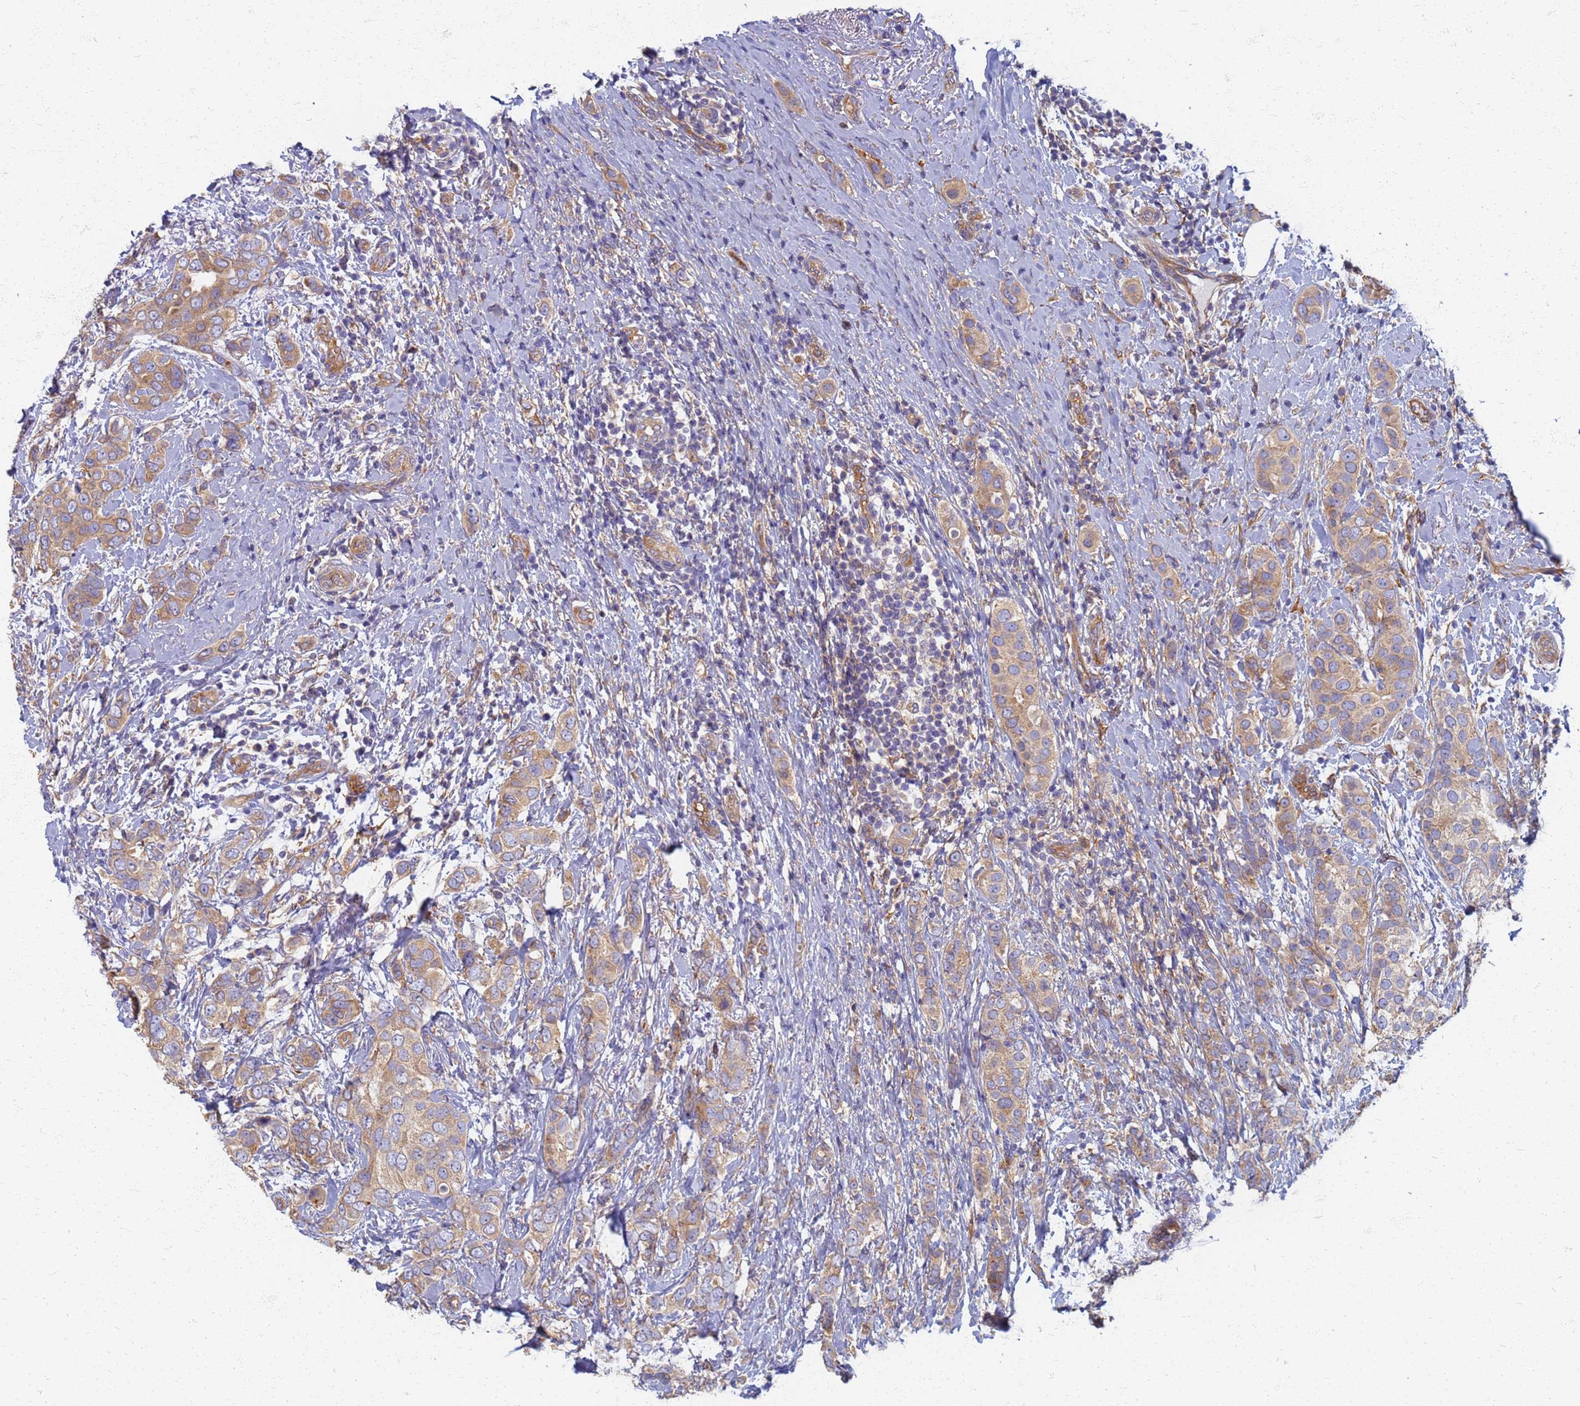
{"staining": {"intensity": "moderate", "quantity": ">75%", "location": "cytoplasmic/membranous"}, "tissue": "breast cancer", "cell_type": "Tumor cells", "image_type": "cancer", "snomed": [{"axis": "morphology", "description": "Lobular carcinoma"}, {"axis": "topography", "description": "Breast"}], "caption": "Immunohistochemical staining of human breast lobular carcinoma displays medium levels of moderate cytoplasmic/membranous expression in about >75% of tumor cells. Using DAB (3,3'-diaminobenzidine) (brown) and hematoxylin (blue) stains, captured at high magnification using brightfield microscopy.", "gene": "EEA1", "patient": {"sex": "female", "age": 51}}